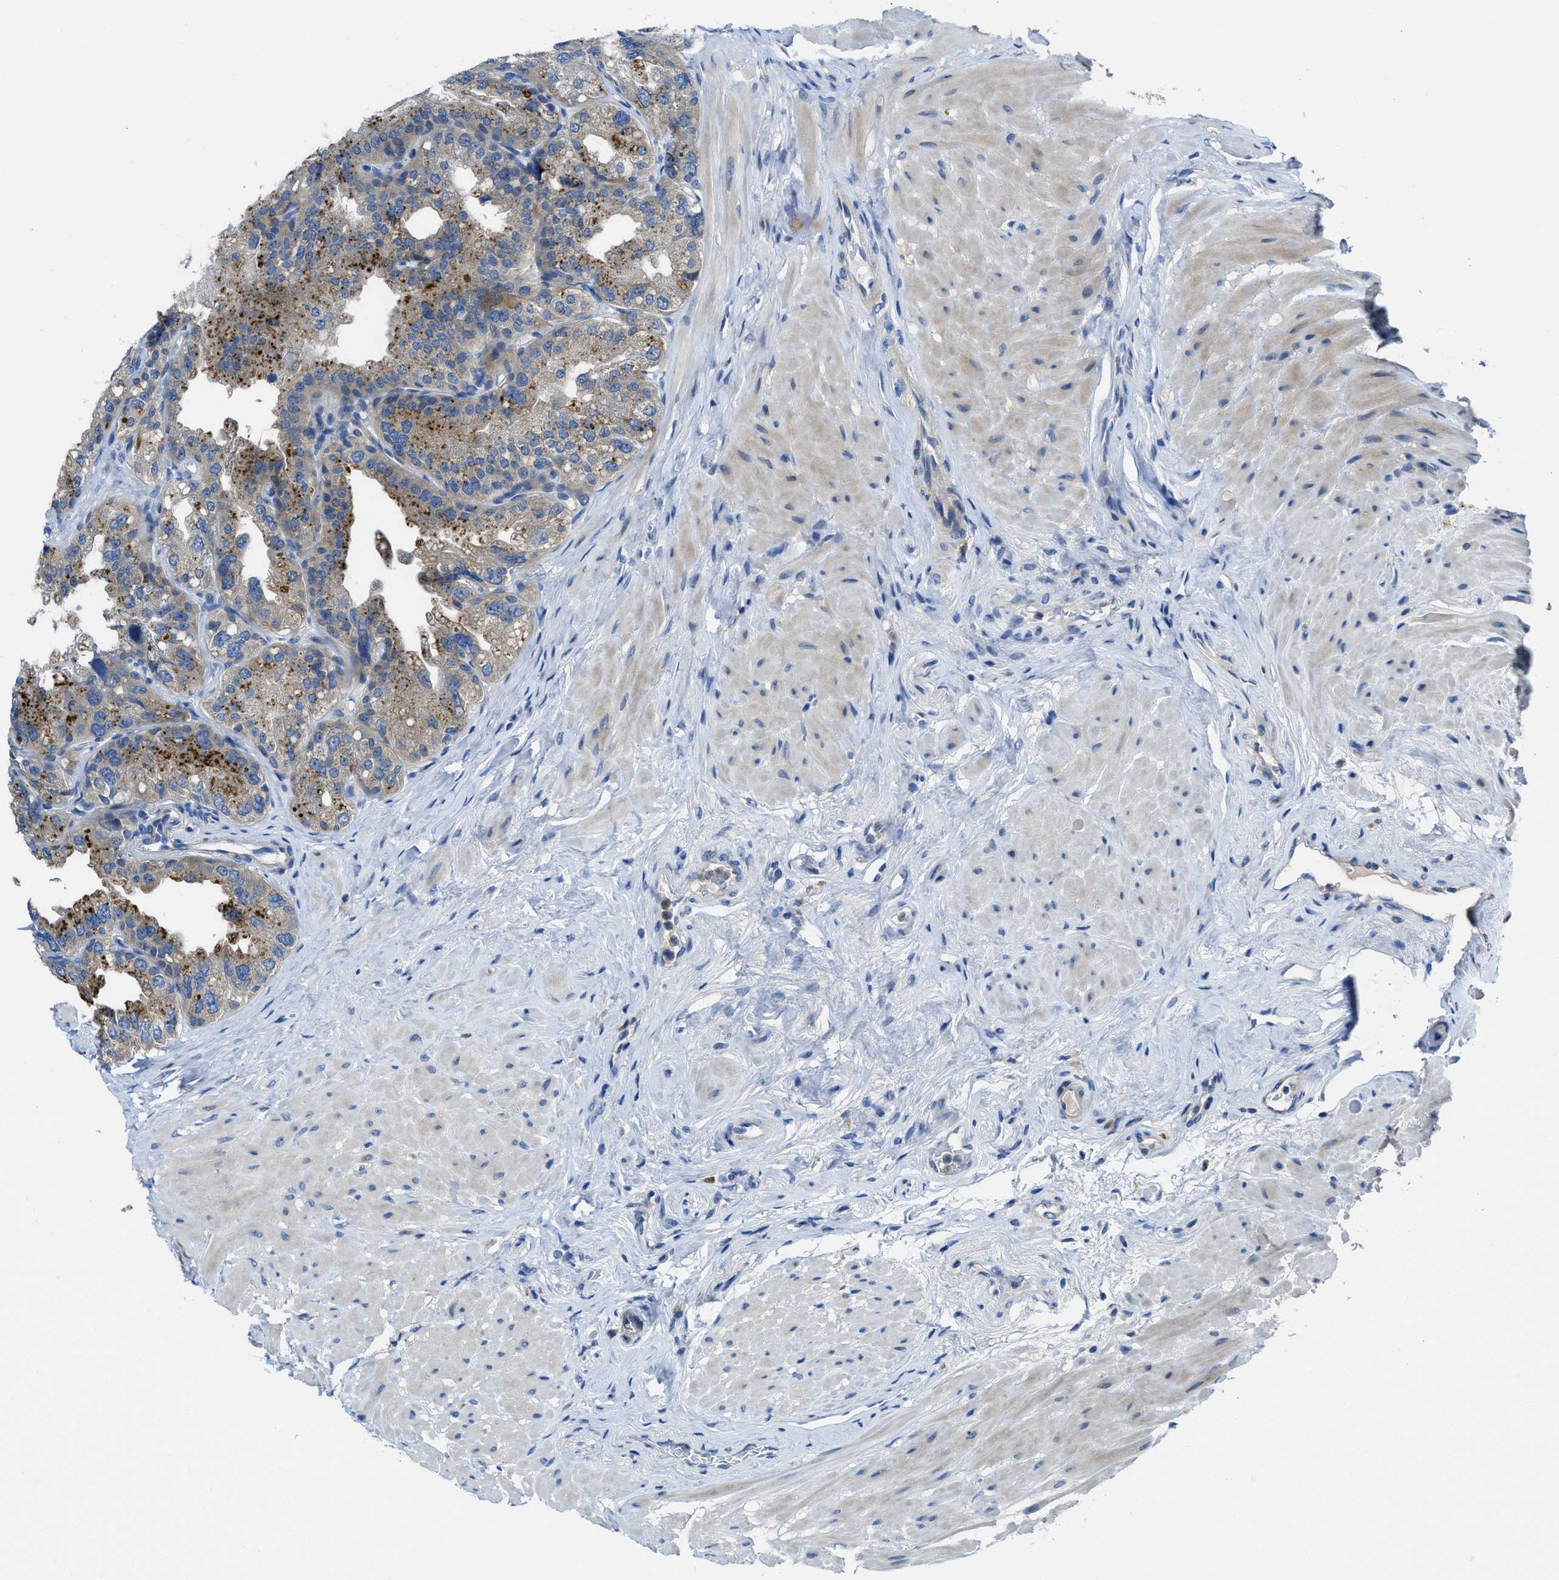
{"staining": {"intensity": "moderate", "quantity": ">75%", "location": "cytoplasmic/membranous"}, "tissue": "seminal vesicle", "cell_type": "Glandular cells", "image_type": "normal", "snomed": [{"axis": "morphology", "description": "Normal tissue, NOS"}, {"axis": "topography", "description": "Seminal veicle"}], "caption": "Unremarkable seminal vesicle displays moderate cytoplasmic/membranous expression in approximately >75% of glandular cells, visualized by immunohistochemistry. The staining is performed using DAB brown chromogen to label protein expression. The nuclei are counter-stained blue using hematoxylin.", "gene": "MAP3K20", "patient": {"sex": "male", "age": 68}}